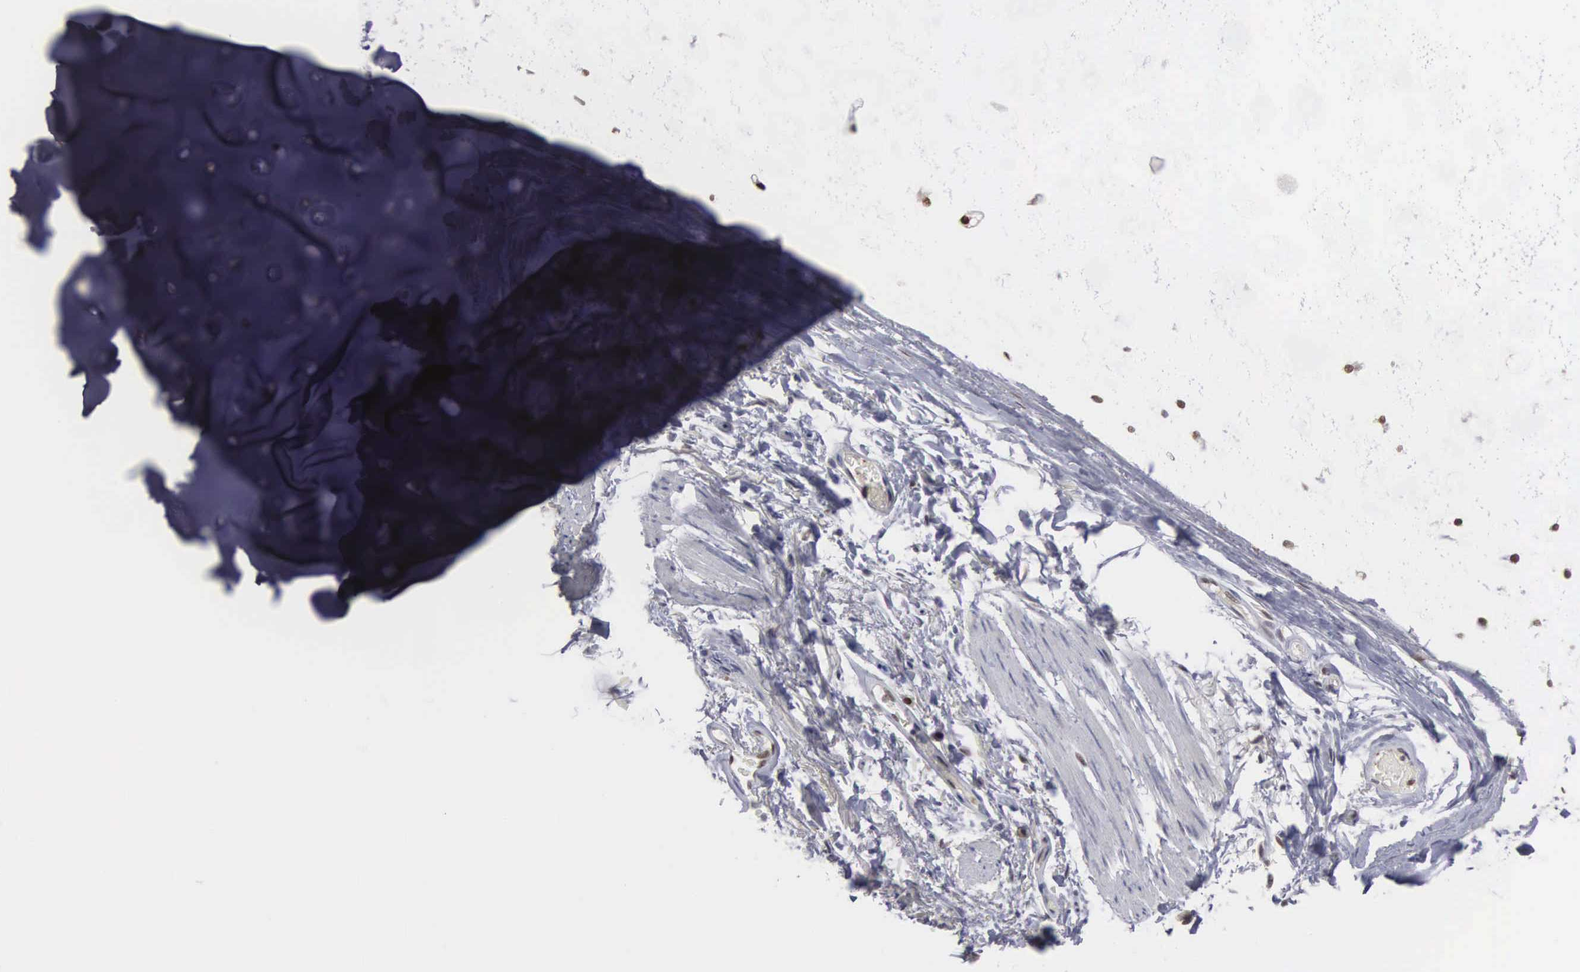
{"staining": {"intensity": "moderate", "quantity": ">75%", "location": "nuclear"}, "tissue": "adipose tissue", "cell_type": "Adipocytes", "image_type": "normal", "snomed": [{"axis": "morphology", "description": "Normal tissue, NOS"}, {"axis": "topography", "description": "Cartilage tissue"}, {"axis": "topography", "description": "Lung"}], "caption": "Immunohistochemical staining of normal adipose tissue demonstrates medium levels of moderate nuclear positivity in approximately >75% of adipocytes.", "gene": "TRMT5", "patient": {"sex": "male", "age": 65}}